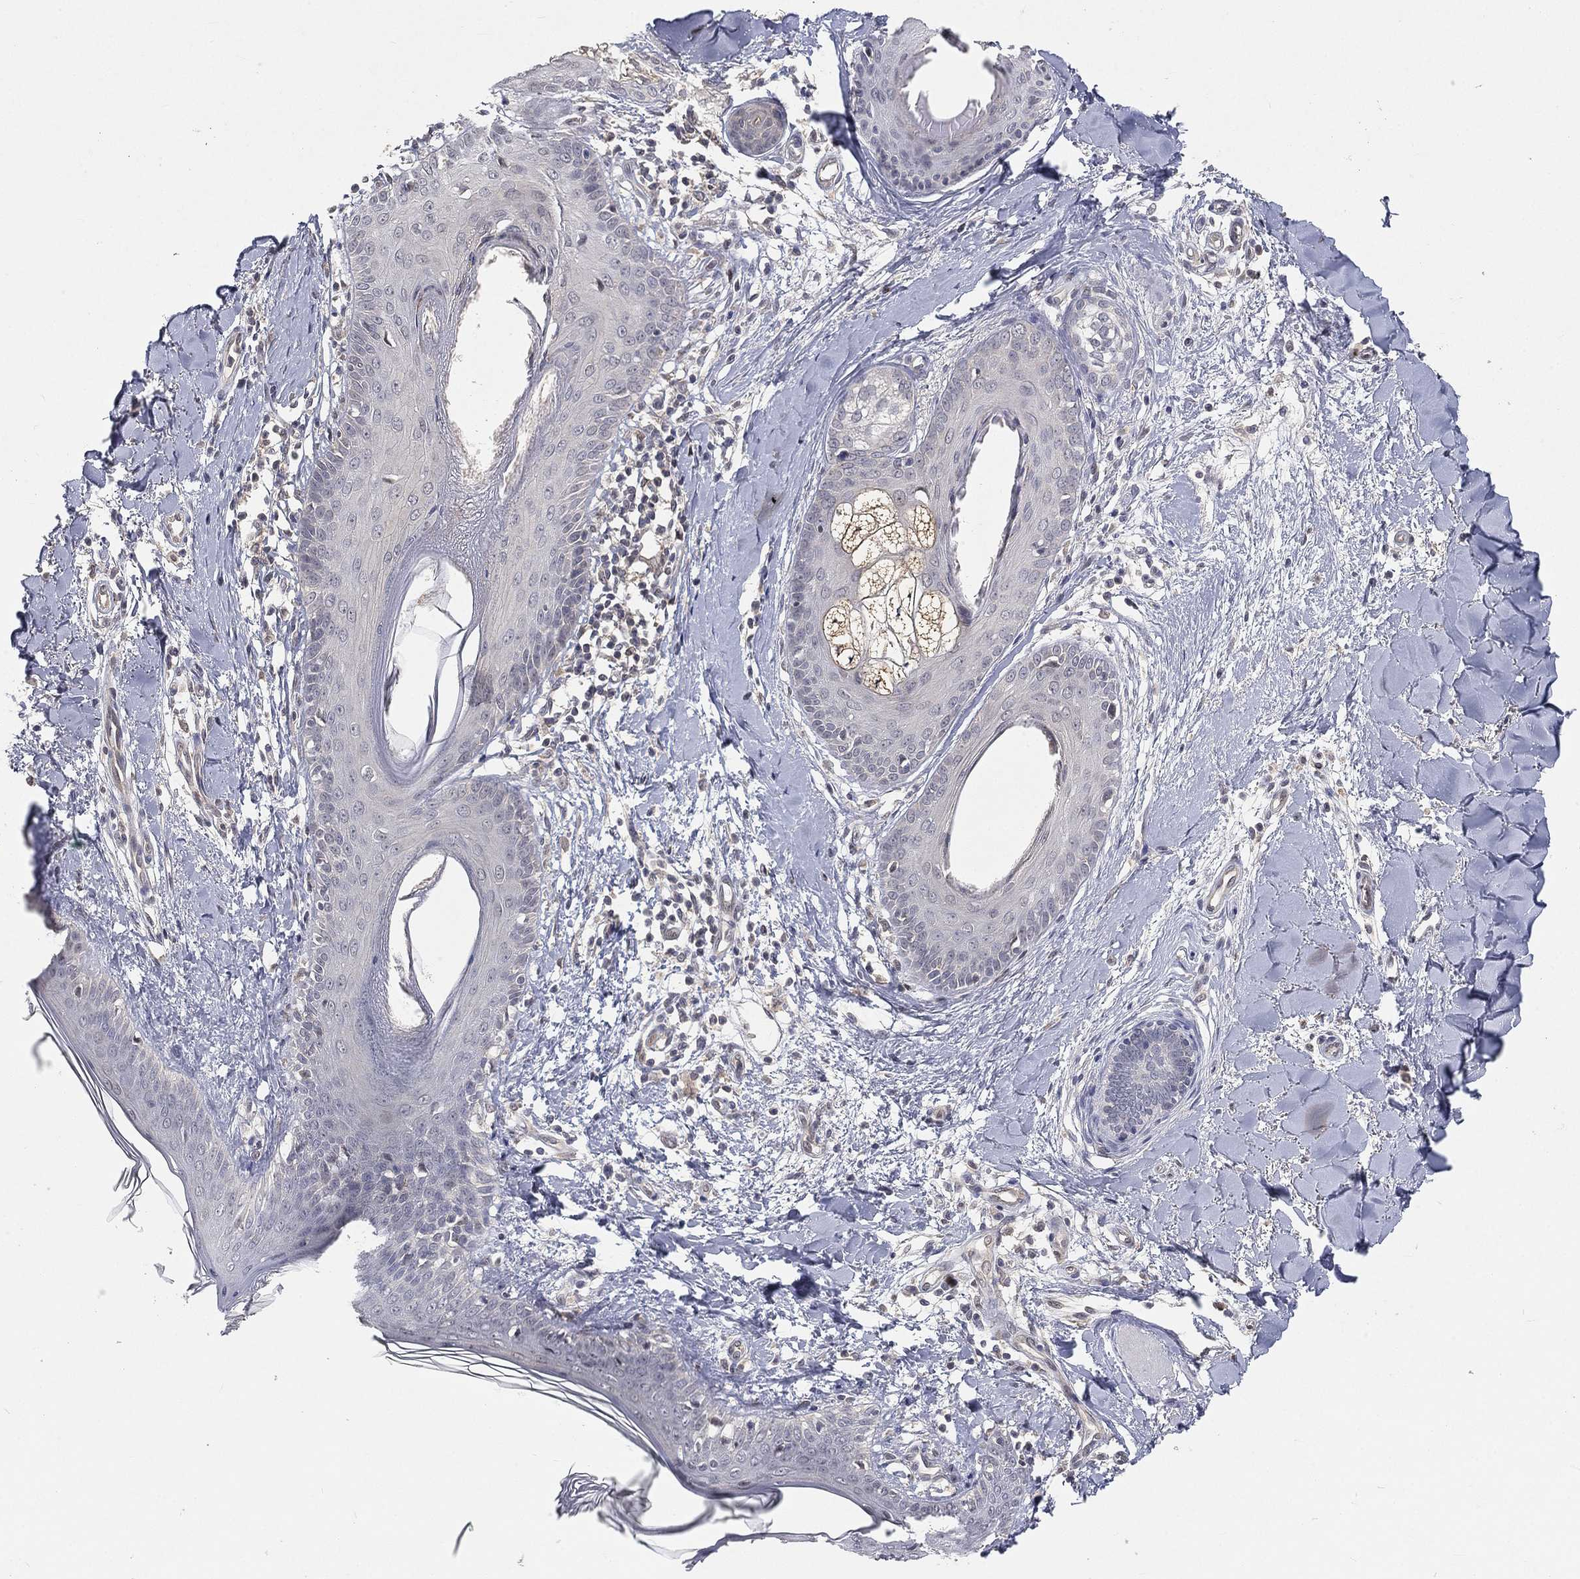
{"staining": {"intensity": "negative", "quantity": "none", "location": "none"}, "tissue": "skin", "cell_type": "Fibroblasts", "image_type": "normal", "snomed": [{"axis": "morphology", "description": "Normal tissue, NOS"}, {"axis": "morphology", "description": "Malignant melanoma, NOS"}, {"axis": "topography", "description": "Skin"}], "caption": "Skin was stained to show a protein in brown. There is no significant positivity in fibroblasts. Brightfield microscopy of immunohistochemistry stained with DAB (3,3'-diaminobenzidine) (brown) and hematoxylin (blue), captured at high magnification.", "gene": "MAPK1", "patient": {"sex": "female", "age": 34}}